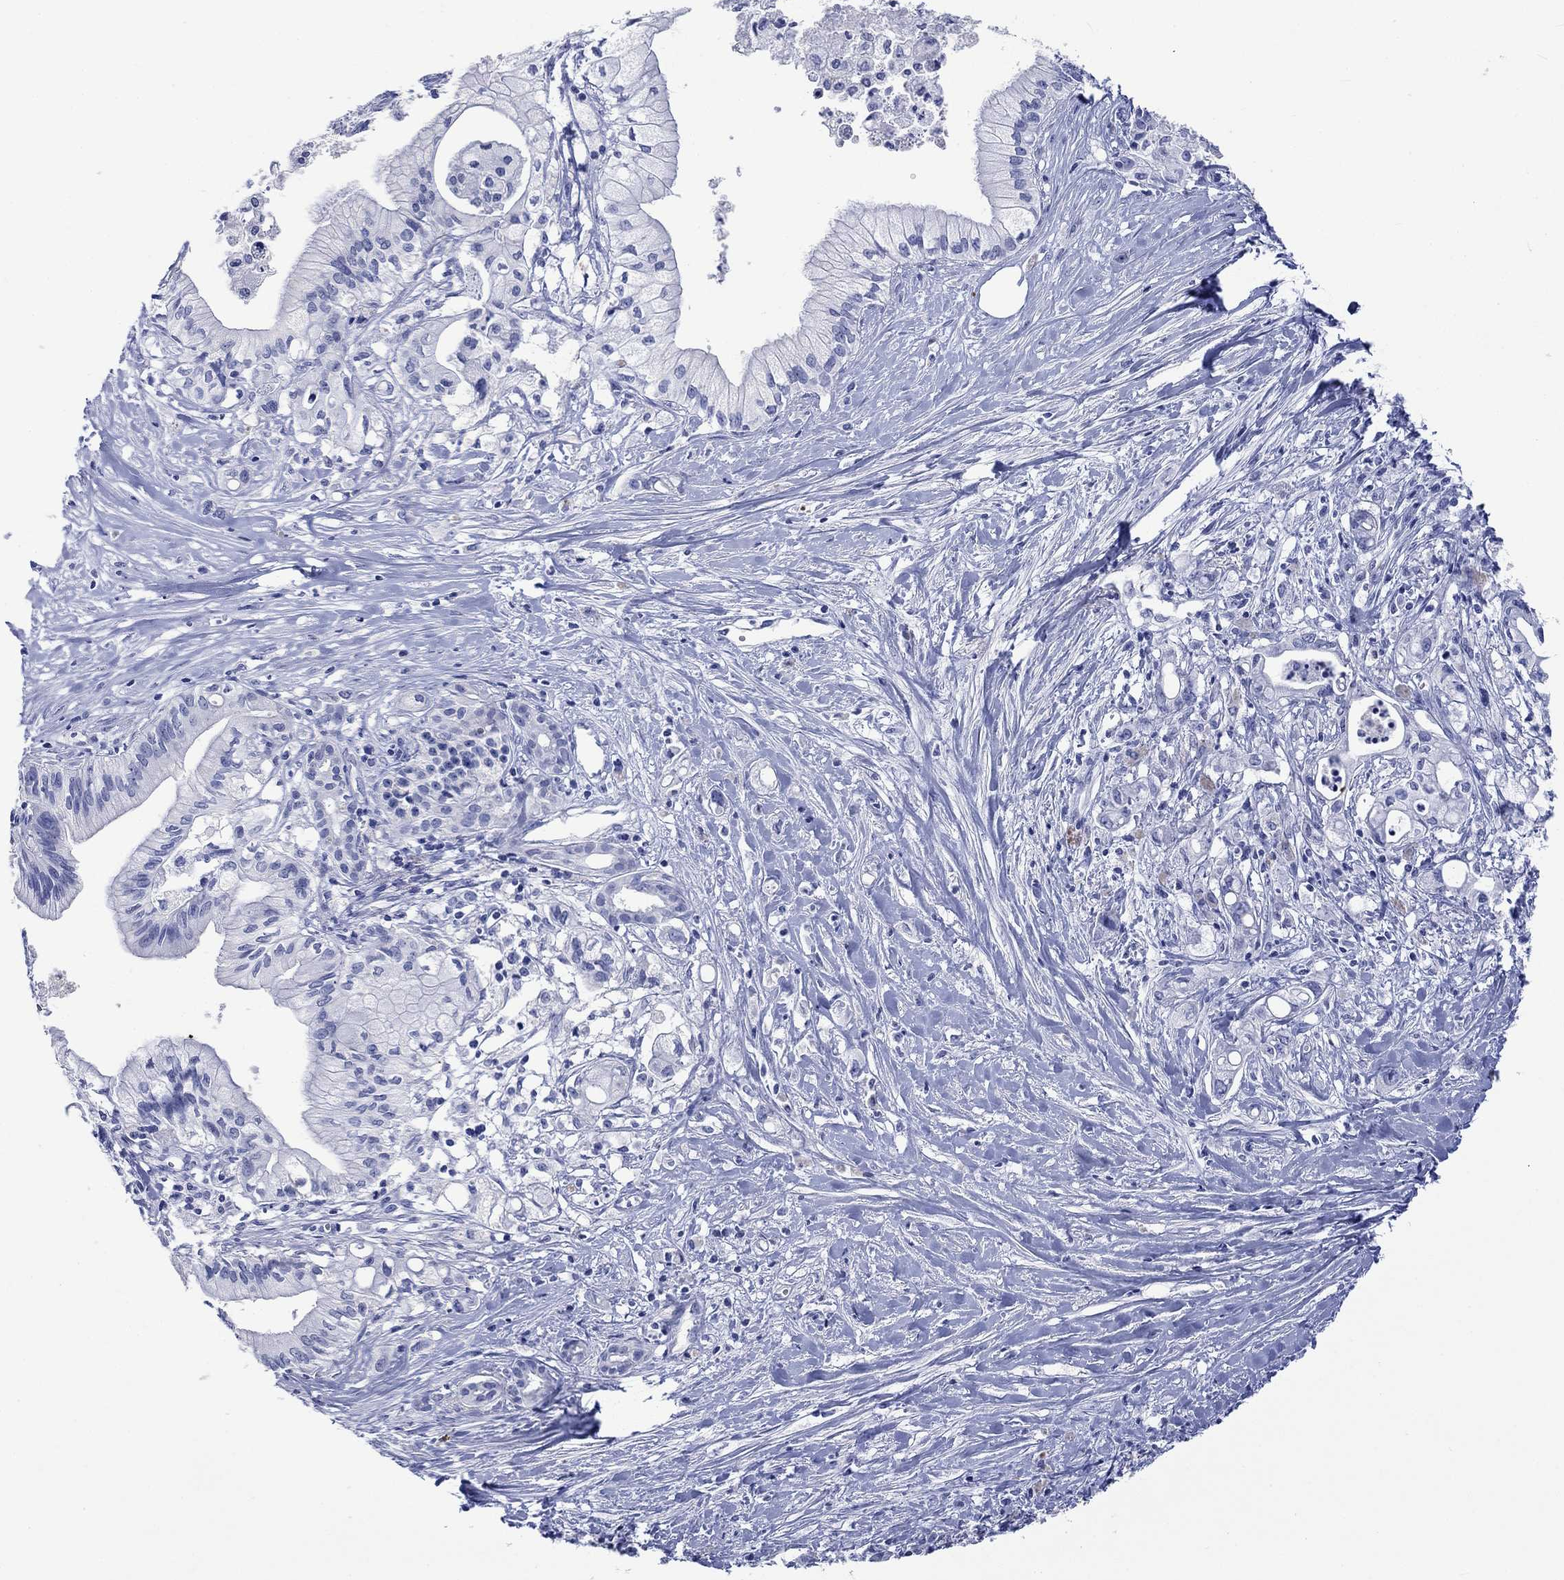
{"staining": {"intensity": "negative", "quantity": "none", "location": "none"}, "tissue": "pancreatic cancer", "cell_type": "Tumor cells", "image_type": "cancer", "snomed": [{"axis": "morphology", "description": "Adenocarcinoma, NOS"}, {"axis": "topography", "description": "Pancreas"}], "caption": "The micrograph shows no staining of tumor cells in pancreatic cancer.", "gene": "CACNG3", "patient": {"sex": "male", "age": 71}}